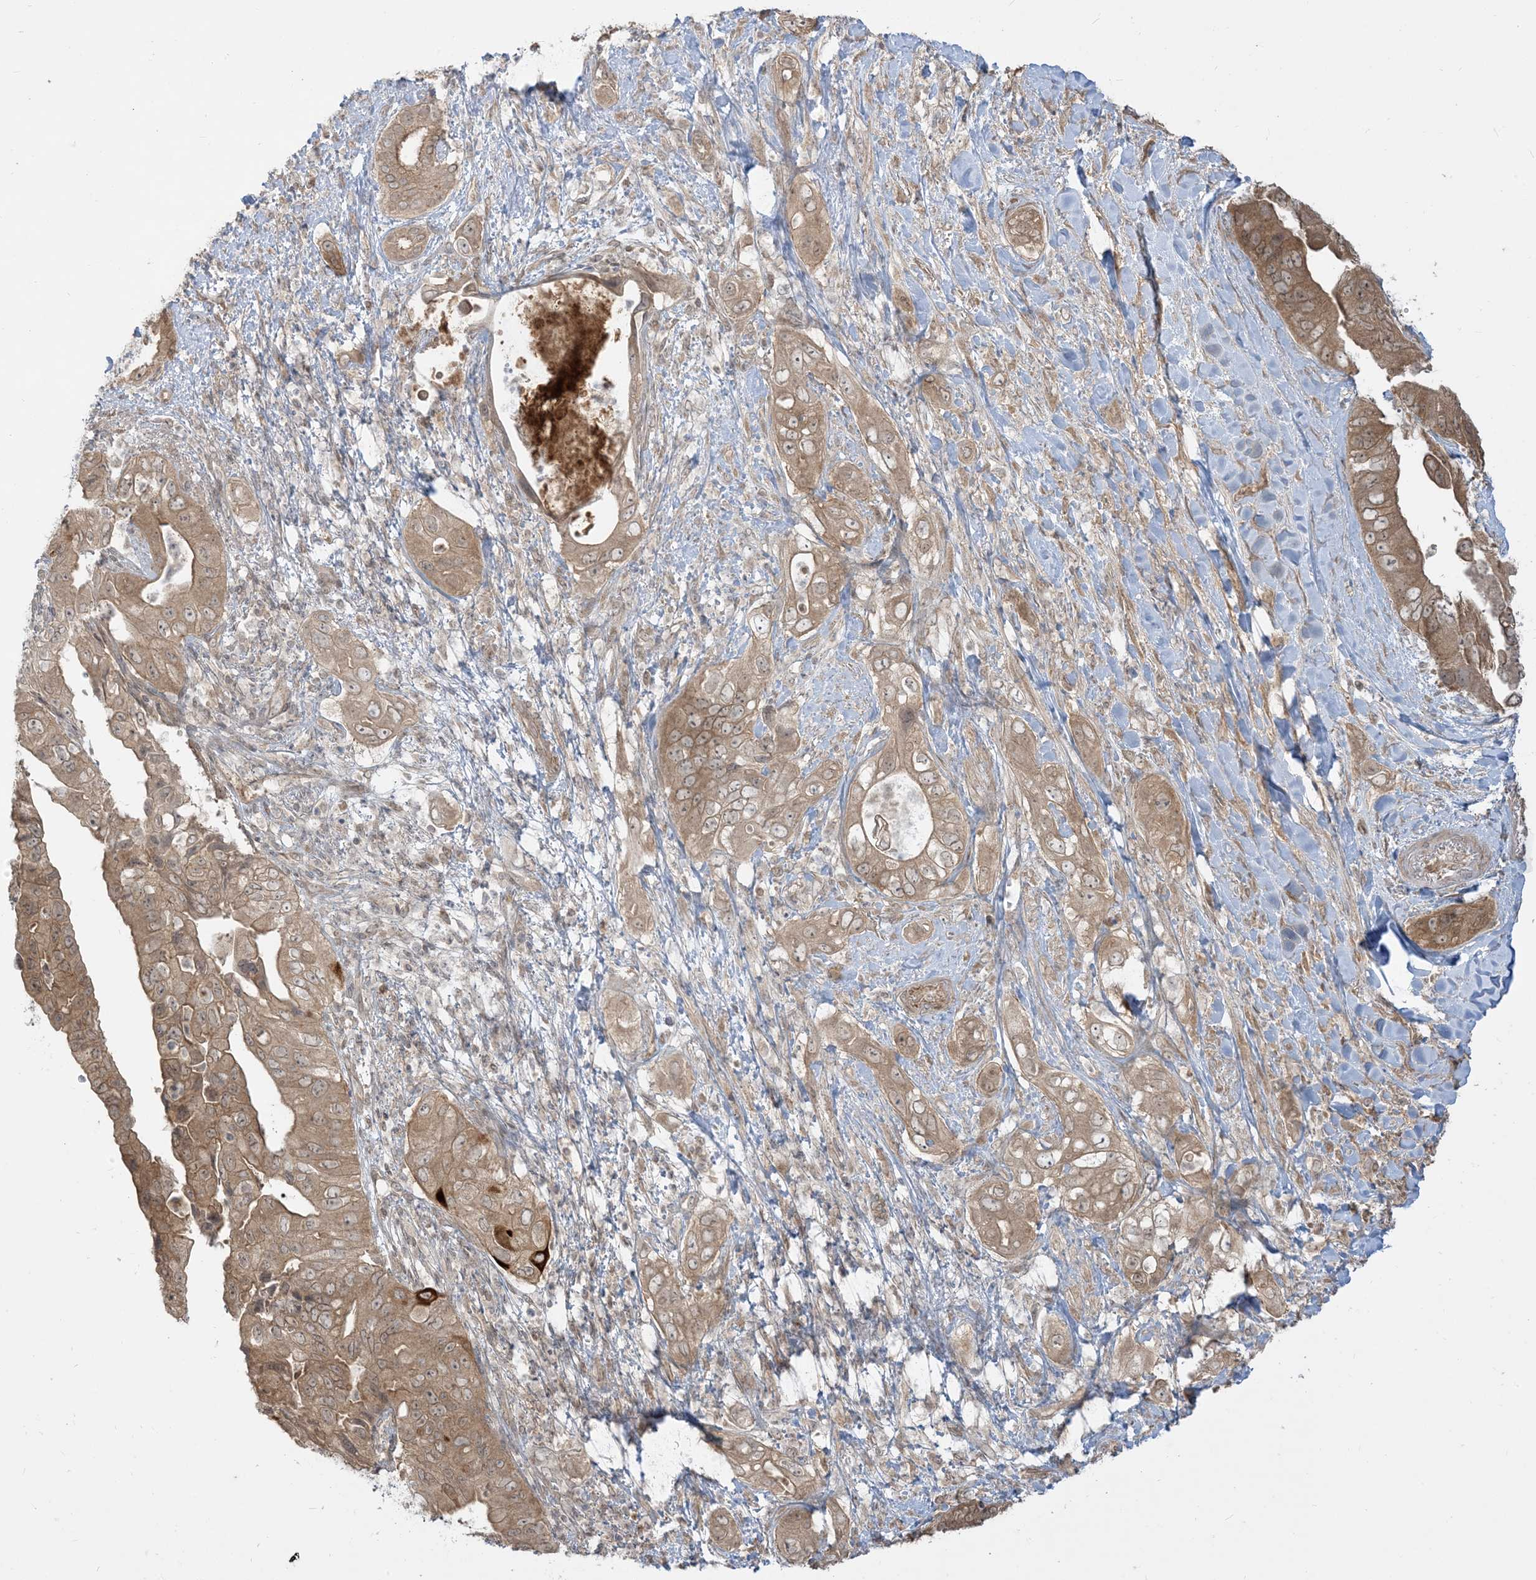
{"staining": {"intensity": "moderate", "quantity": ">75%", "location": "cytoplasmic/membranous"}, "tissue": "pancreatic cancer", "cell_type": "Tumor cells", "image_type": "cancer", "snomed": [{"axis": "morphology", "description": "Adenocarcinoma, NOS"}, {"axis": "topography", "description": "Pancreas"}], "caption": "Protein staining of pancreatic adenocarcinoma tissue displays moderate cytoplasmic/membranous expression in about >75% of tumor cells.", "gene": "TBCC", "patient": {"sex": "female", "age": 78}}